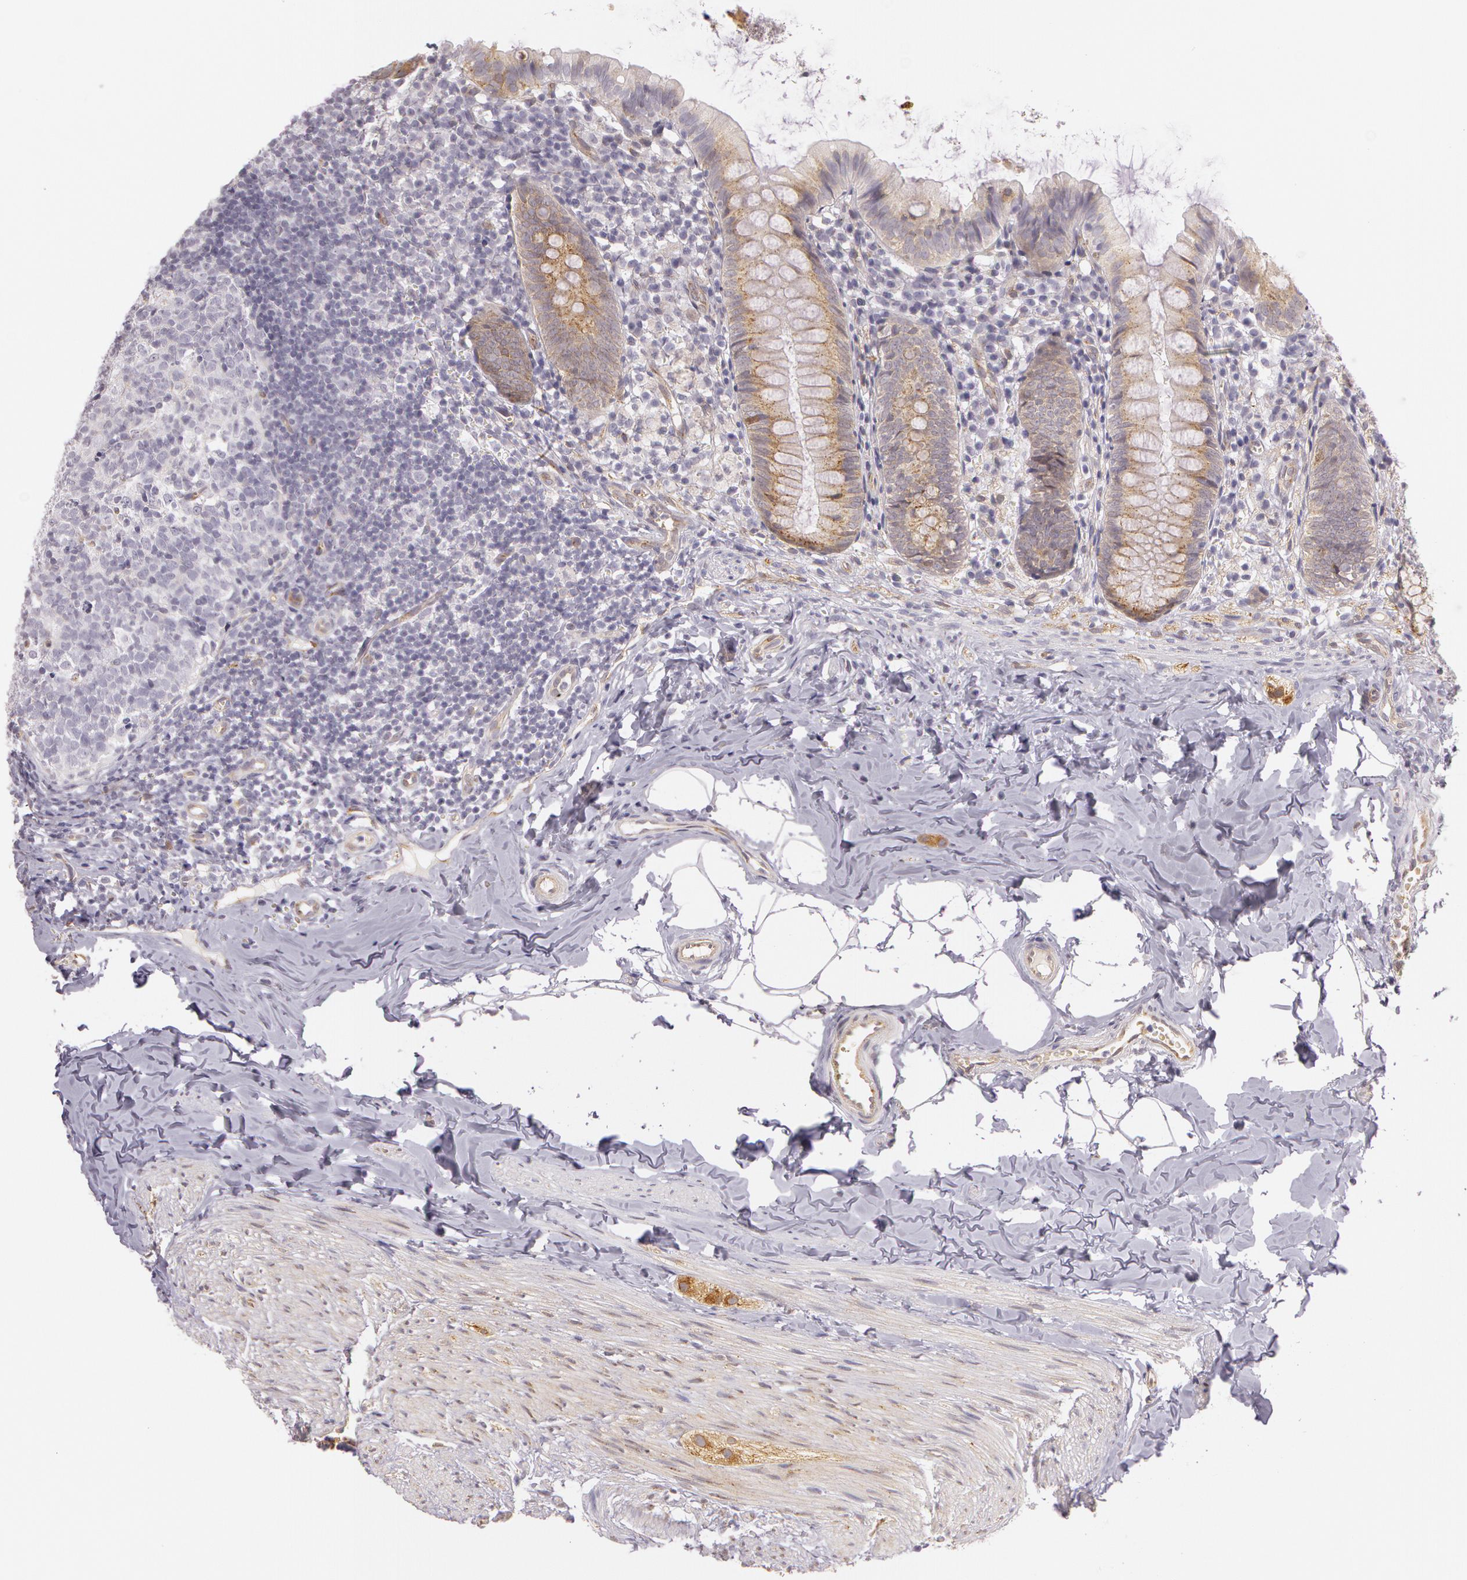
{"staining": {"intensity": "moderate", "quantity": ">75%", "location": "cytoplasmic/membranous"}, "tissue": "appendix", "cell_type": "Glandular cells", "image_type": "normal", "snomed": [{"axis": "morphology", "description": "Normal tissue, NOS"}, {"axis": "topography", "description": "Appendix"}], "caption": "Brown immunohistochemical staining in unremarkable appendix displays moderate cytoplasmic/membranous expression in about >75% of glandular cells. Immunohistochemistry (ihc) stains the protein of interest in brown and the nuclei are stained blue.", "gene": "APP", "patient": {"sex": "female", "age": 9}}